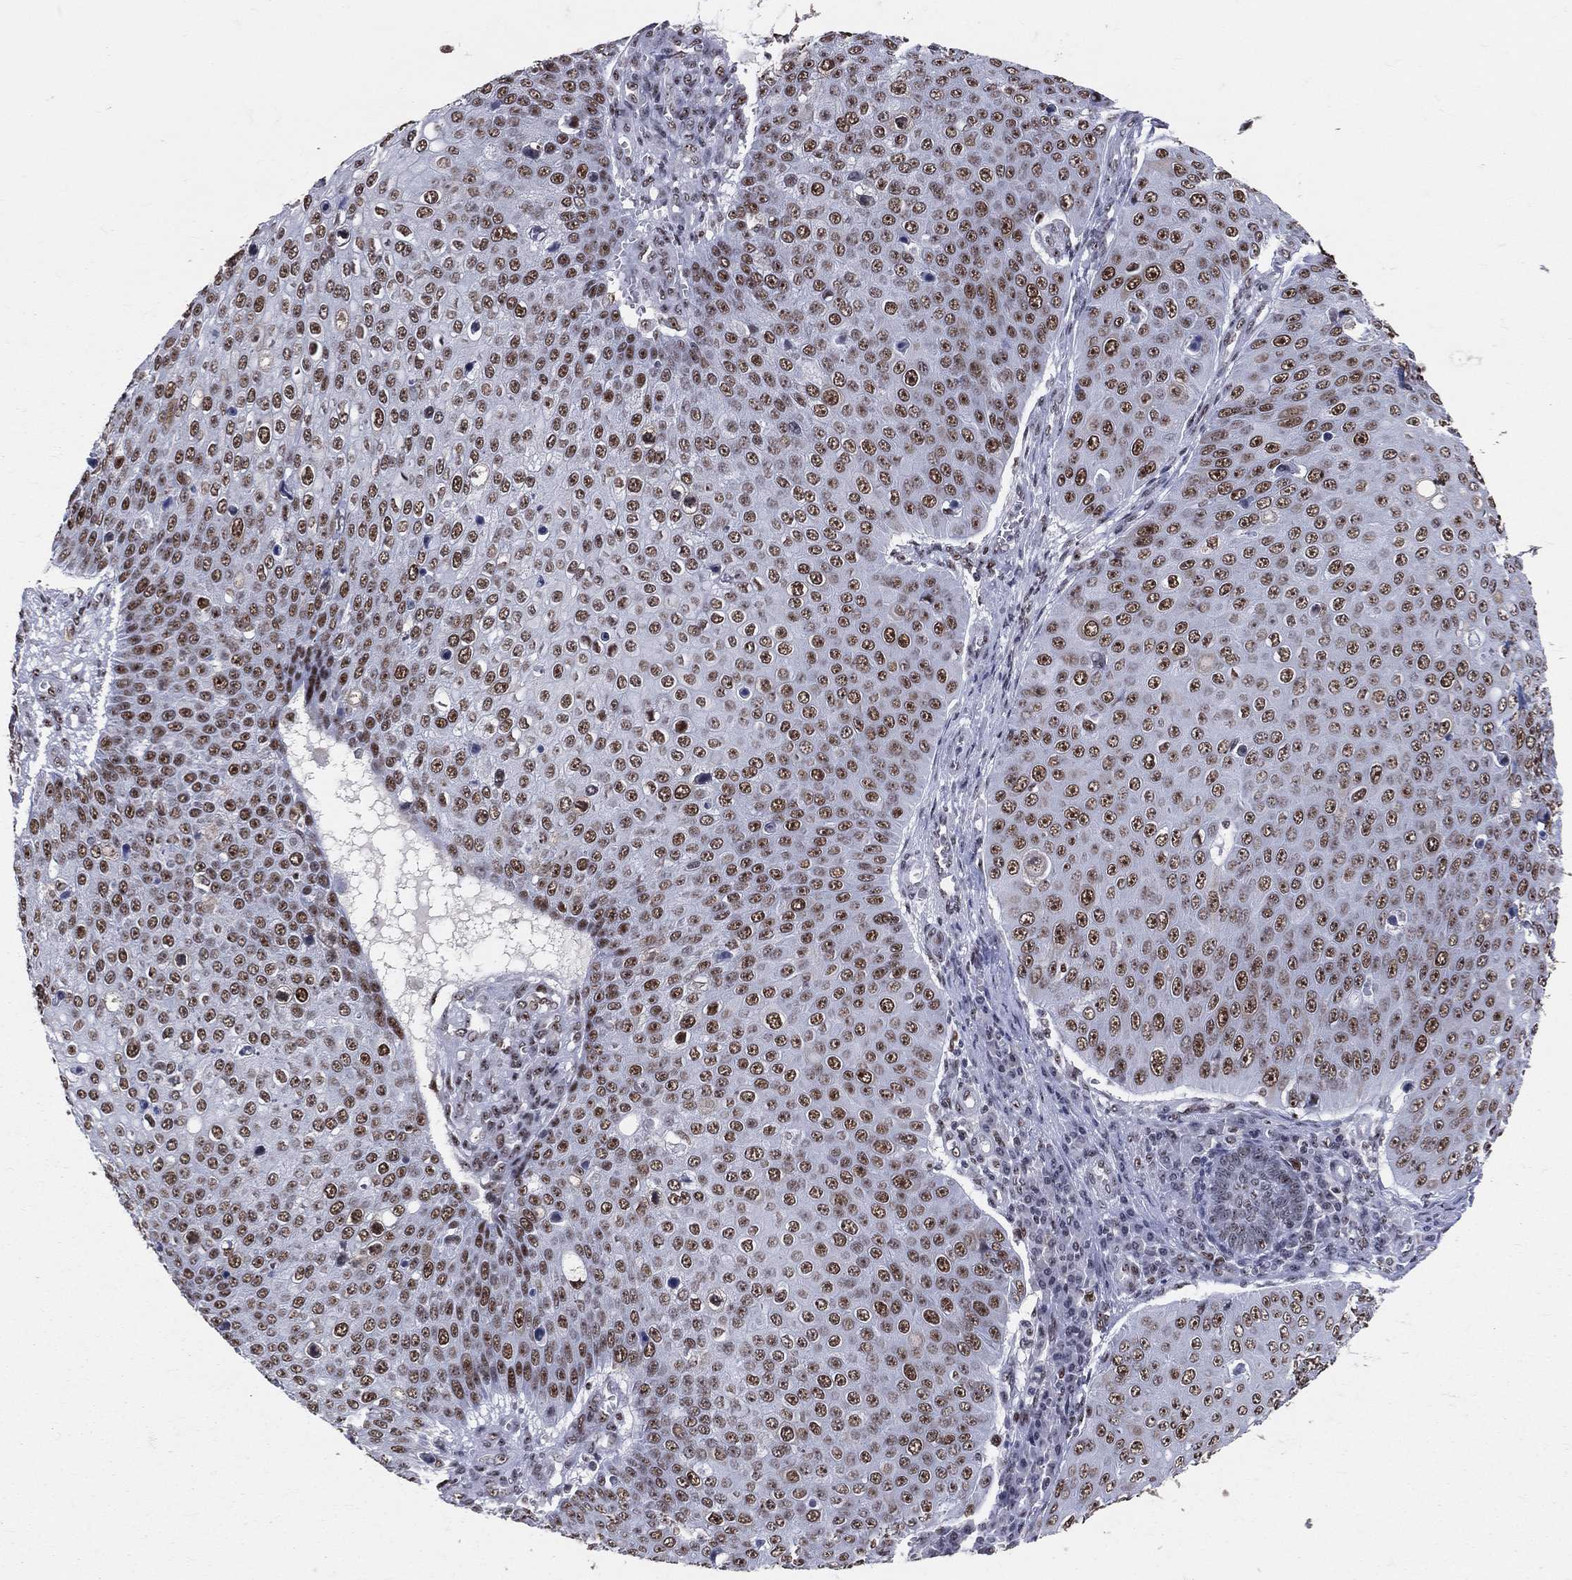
{"staining": {"intensity": "strong", "quantity": ">75%", "location": "nuclear"}, "tissue": "skin cancer", "cell_type": "Tumor cells", "image_type": "cancer", "snomed": [{"axis": "morphology", "description": "Squamous cell carcinoma, NOS"}, {"axis": "topography", "description": "Skin"}], "caption": "Skin squamous cell carcinoma tissue shows strong nuclear positivity in approximately >75% of tumor cells", "gene": "CDK7", "patient": {"sex": "male", "age": 71}}